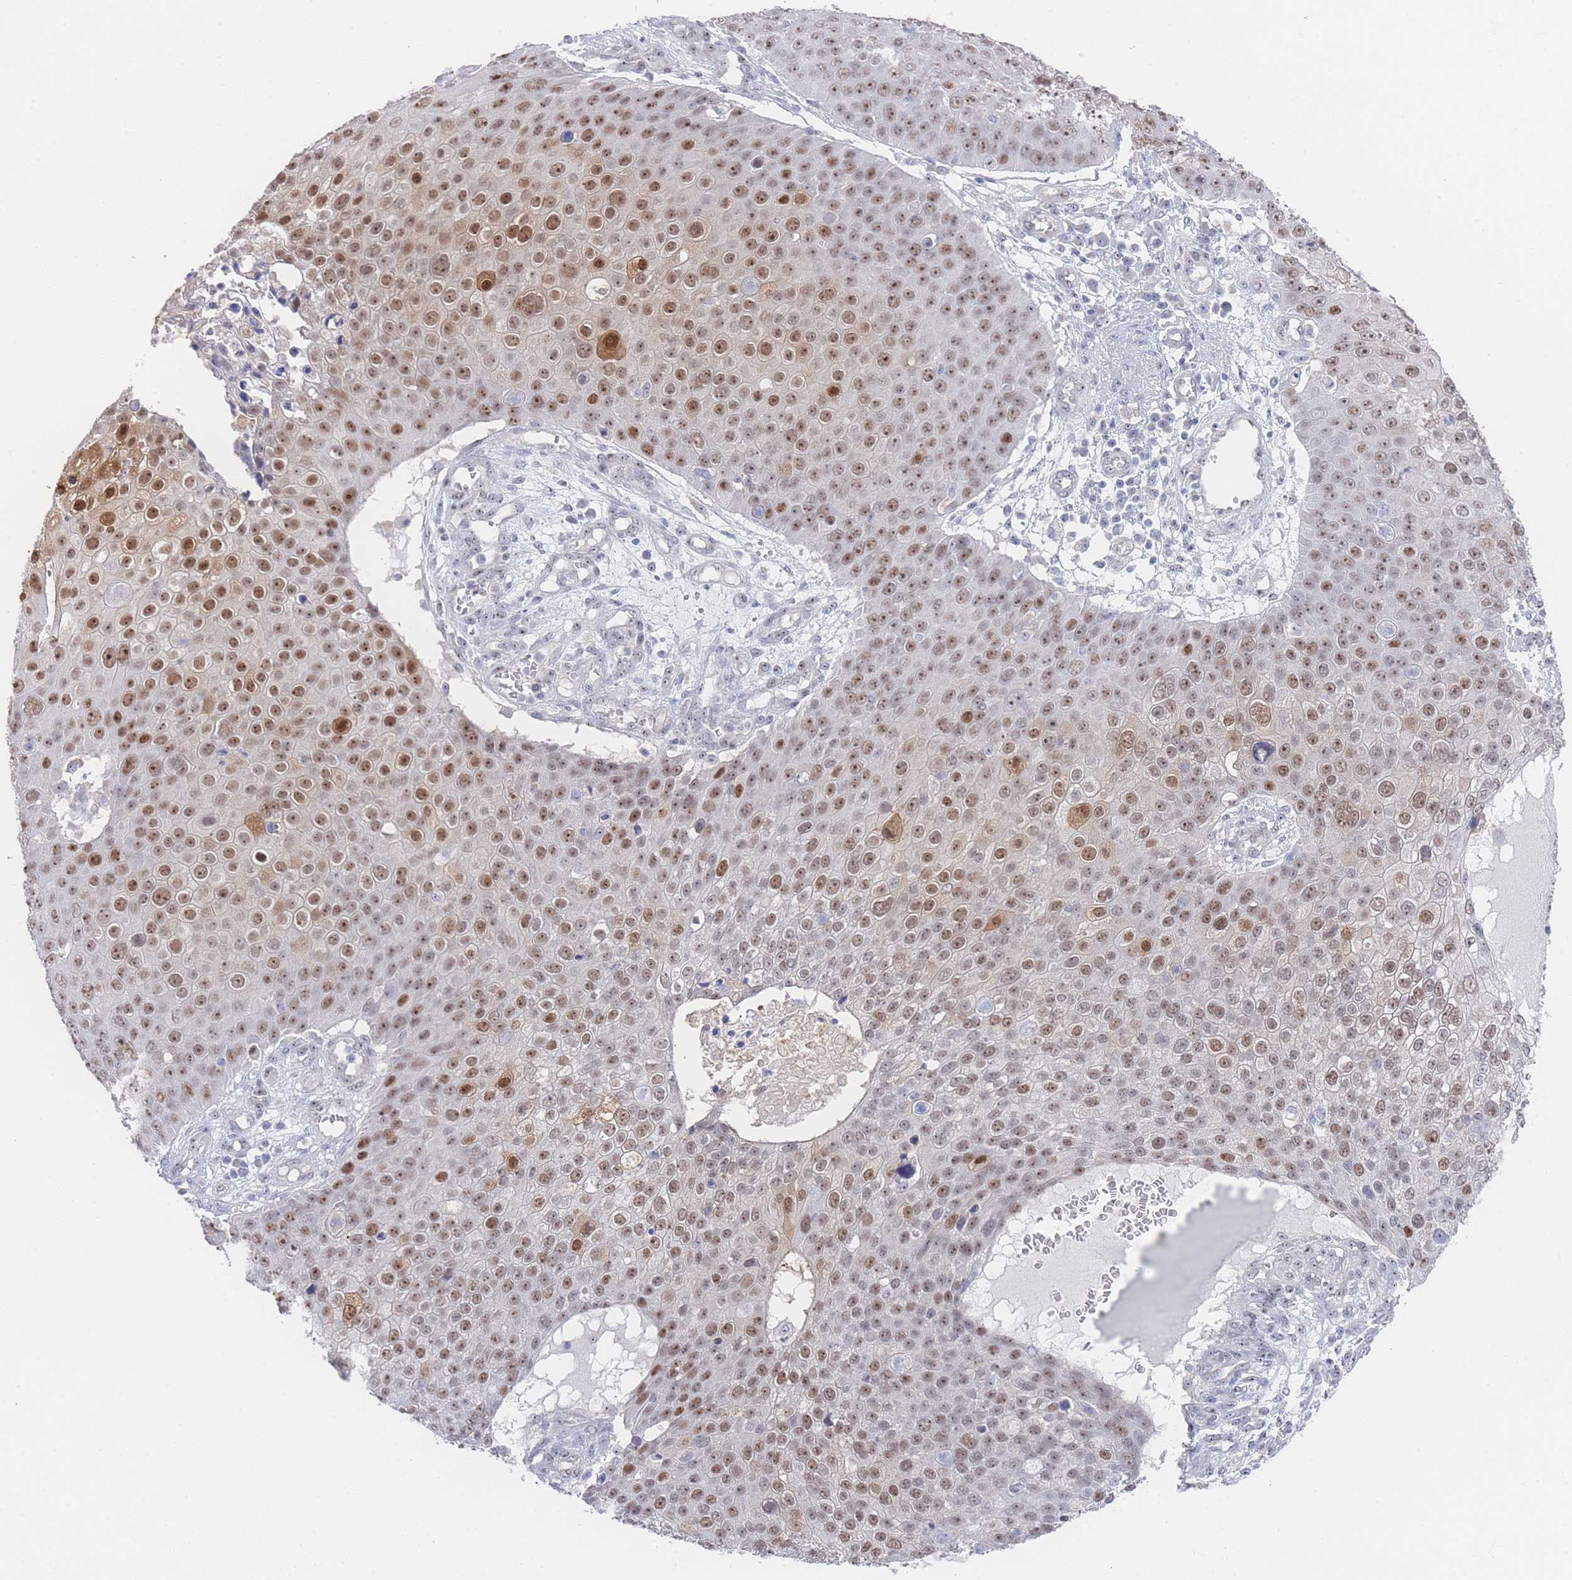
{"staining": {"intensity": "moderate", "quantity": ">75%", "location": "nuclear"}, "tissue": "skin cancer", "cell_type": "Tumor cells", "image_type": "cancer", "snomed": [{"axis": "morphology", "description": "Squamous cell carcinoma, NOS"}, {"axis": "topography", "description": "Skin"}], "caption": "IHC photomicrograph of skin cancer (squamous cell carcinoma) stained for a protein (brown), which reveals medium levels of moderate nuclear expression in about >75% of tumor cells.", "gene": "ZNF142", "patient": {"sex": "male", "age": 71}}